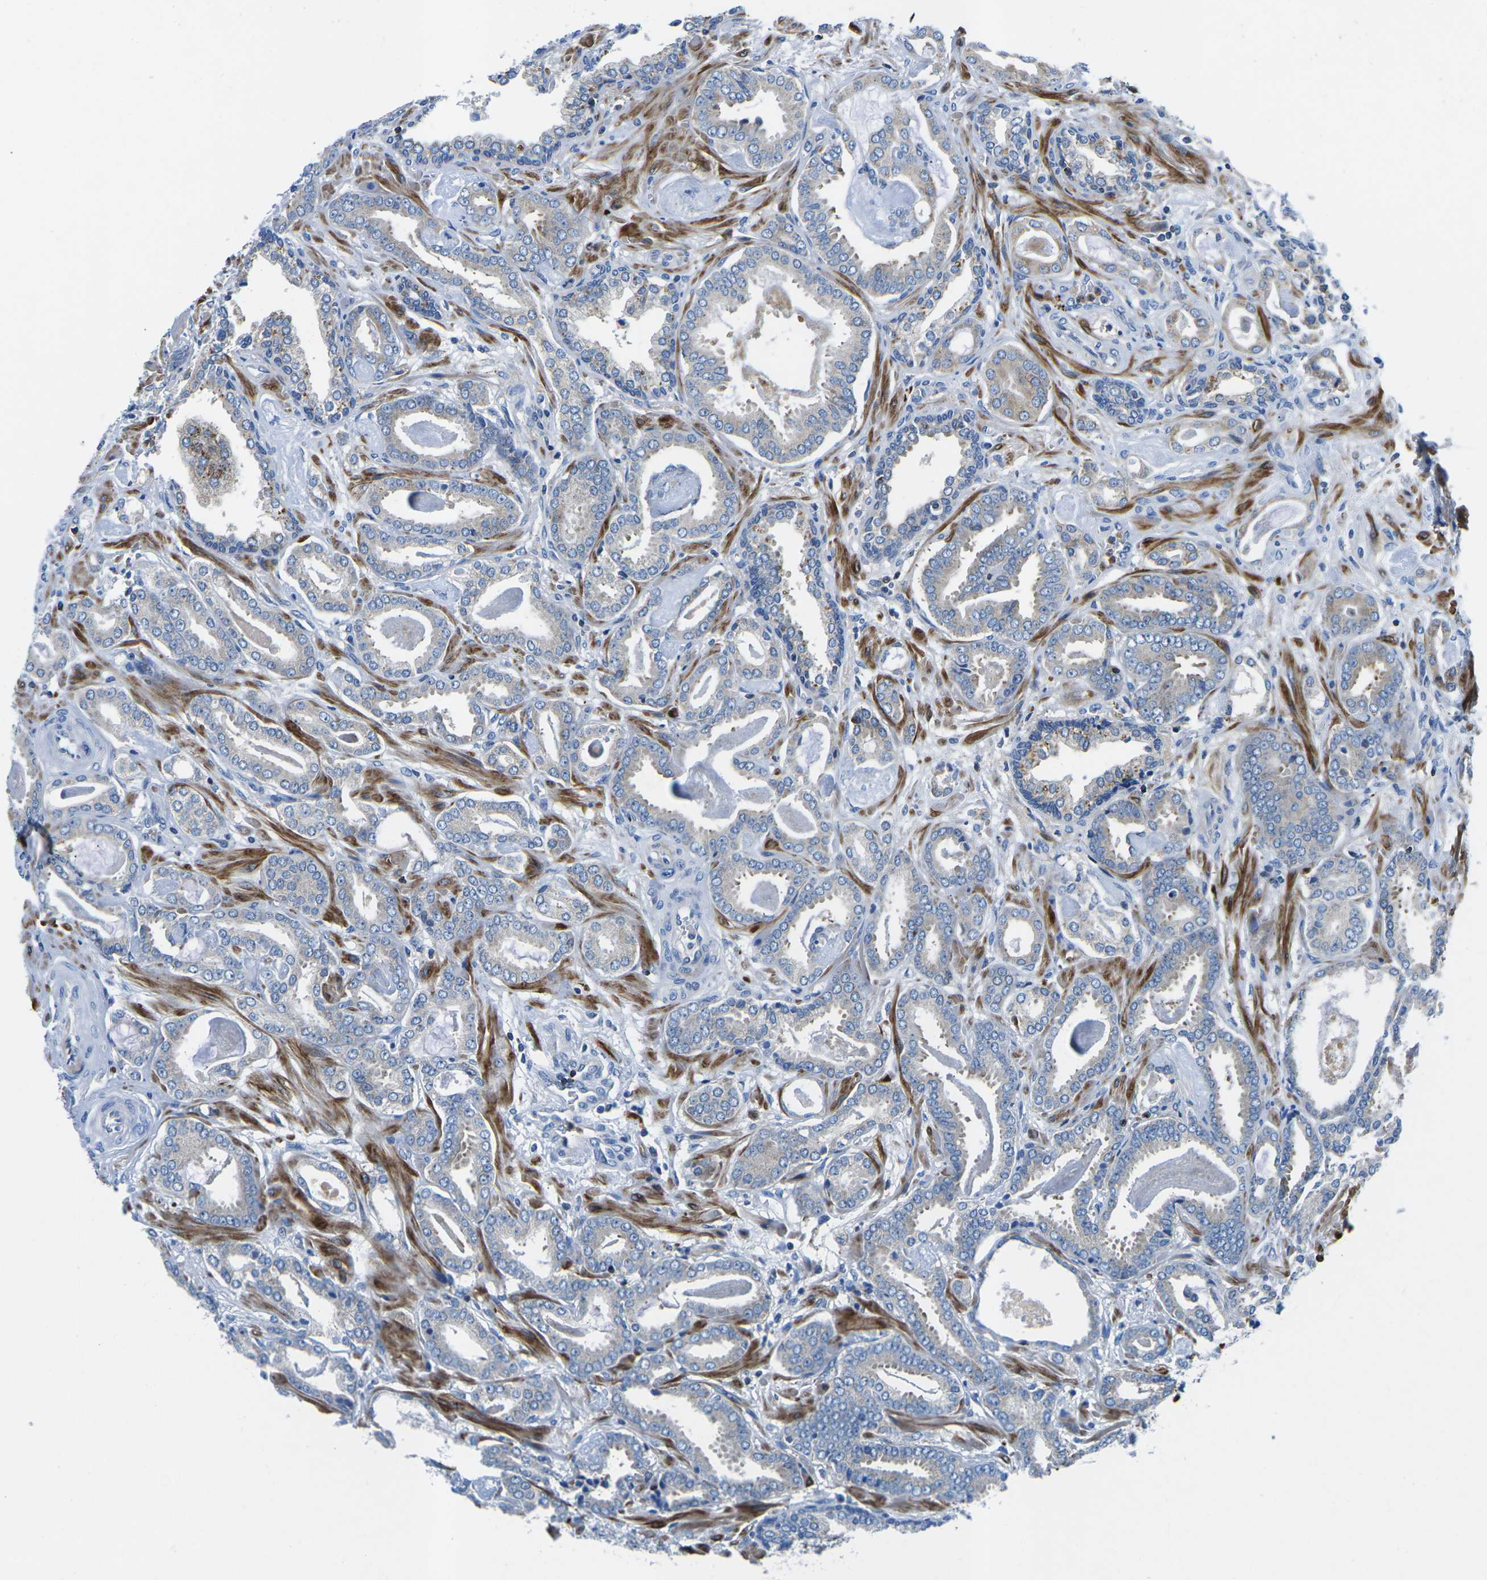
{"staining": {"intensity": "negative", "quantity": "none", "location": "none"}, "tissue": "prostate cancer", "cell_type": "Tumor cells", "image_type": "cancer", "snomed": [{"axis": "morphology", "description": "Adenocarcinoma, Low grade"}, {"axis": "topography", "description": "Prostate"}], "caption": "Photomicrograph shows no significant protein positivity in tumor cells of prostate cancer. Nuclei are stained in blue.", "gene": "MC4R", "patient": {"sex": "male", "age": 53}}